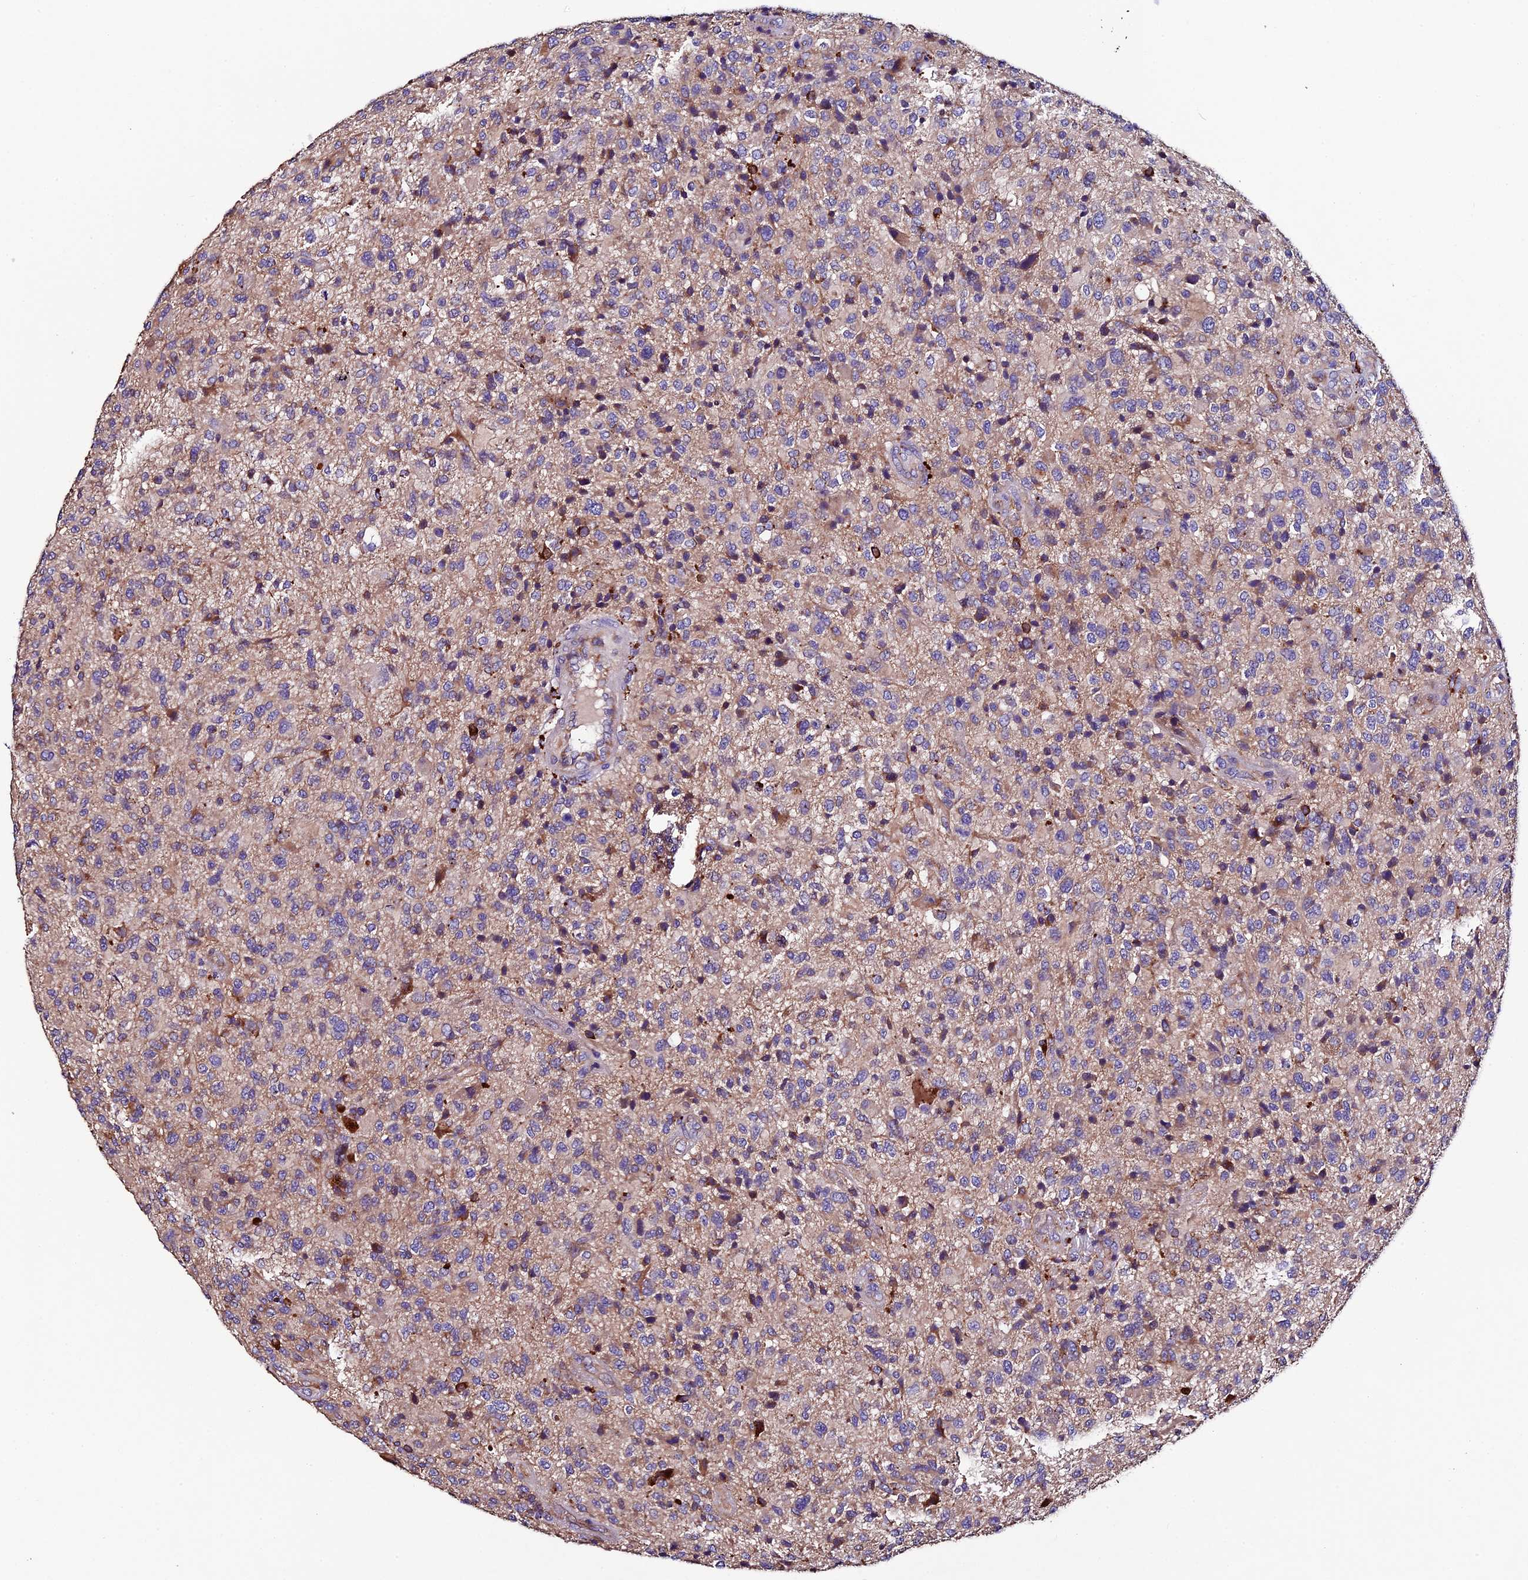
{"staining": {"intensity": "weak", "quantity": "<25%", "location": "cytoplasmic/membranous"}, "tissue": "glioma", "cell_type": "Tumor cells", "image_type": "cancer", "snomed": [{"axis": "morphology", "description": "Glioma, malignant, High grade"}, {"axis": "topography", "description": "Brain"}], "caption": "Photomicrograph shows no protein positivity in tumor cells of glioma tissue.", "gene": "CLN5", "patient": {"sex": "male", "age": 47}}